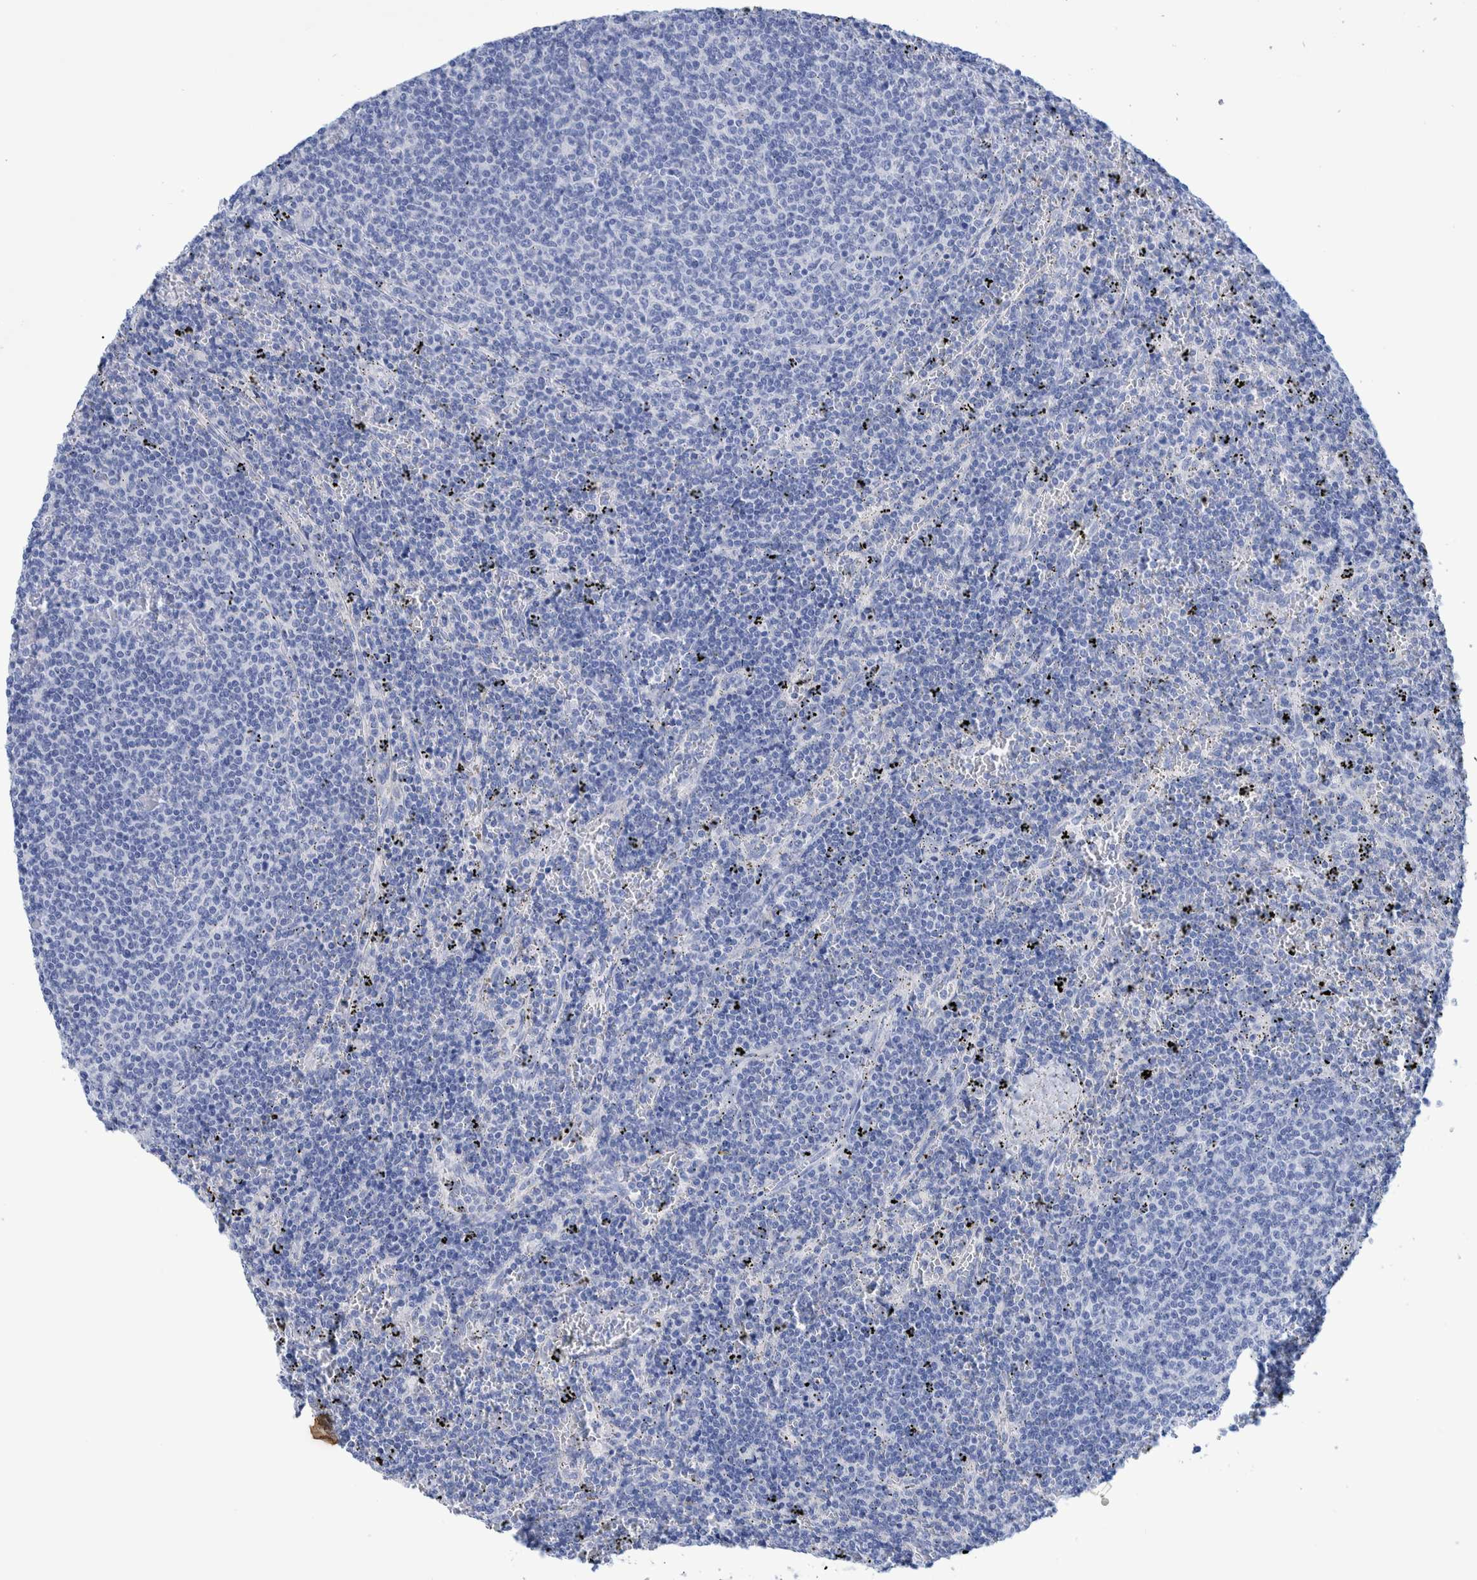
{"staining": {"intensity": "negative", "quantity": "none", "location": "none"}, "tissue": "lymphoma", "cell_type": "Tumor cells", "image_type": "cancer", "snomed": [{"axis": "morphology", "description": "Malignant lymphoma, non-Hodgkin's type, Low grade"}, {"axis": "topography", "description": "Spleen"}], "caption": "Immunohistochemistry photomicrograph of neoplastic tissue: malignant lymphoma, non-Hodgkin's type (low-grade) stained with DAB displays no significant protein expression in tumor cells.", "gene": "PERP", "patient": {"sex": "female", "age": 50}}